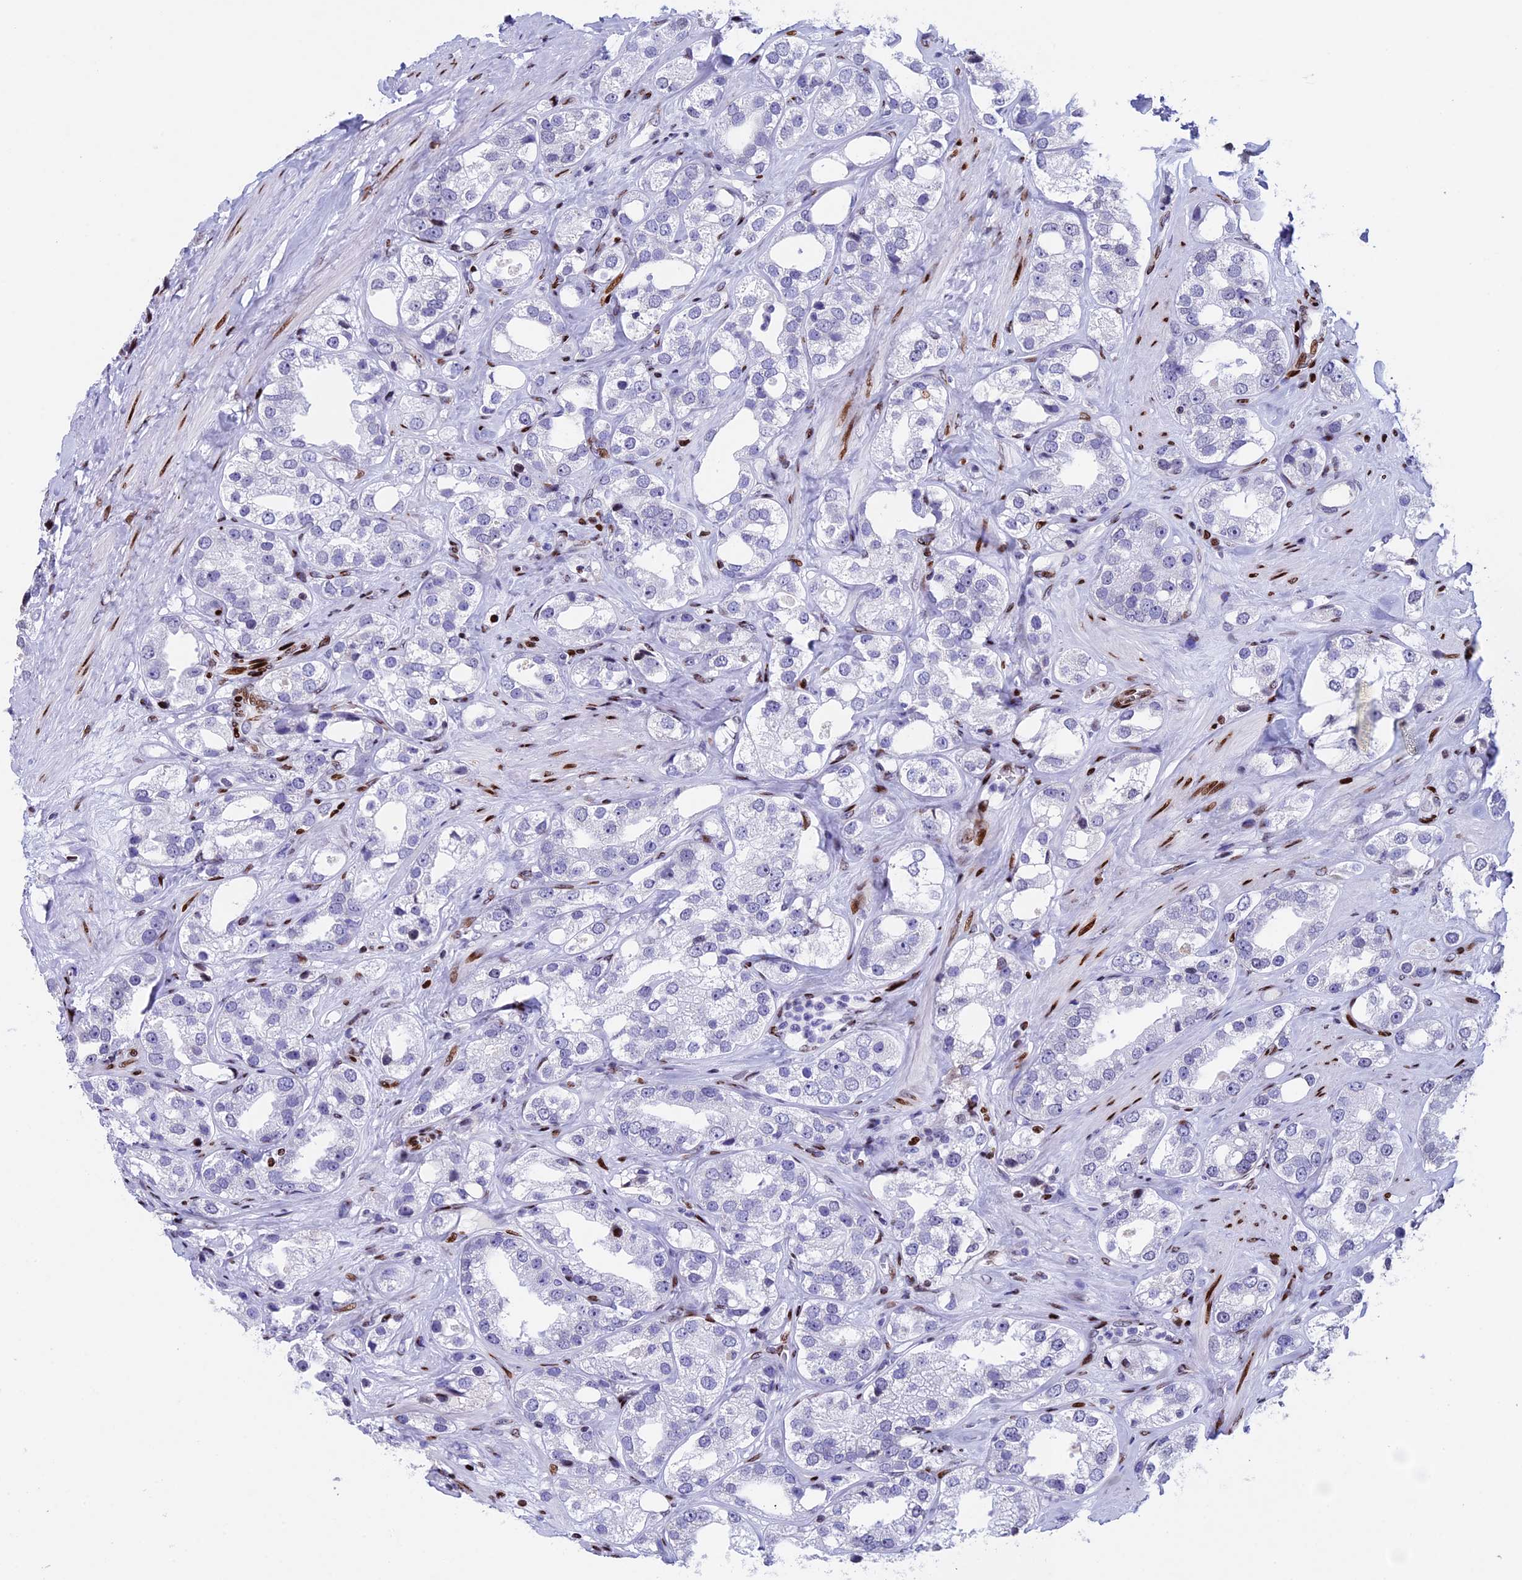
{"staining": {"intensity": "negative", "quantity": "none", "location": "none"}, "tissue": "prostate cancer", "cell_type": "Tumor cells", "image_type": "cancer", "snomed": [{"axis": "morphology", "description": "Adenocarcinoma, NOS"}, {"axis": "topography", "description": "Prostate"}], "caption": "Immunohistochemical staining of human prostate cancer exhibits no significant expression in tumor cells.", "gene": "BTBD3", "patient": {"sex": "male", "age": 79}}